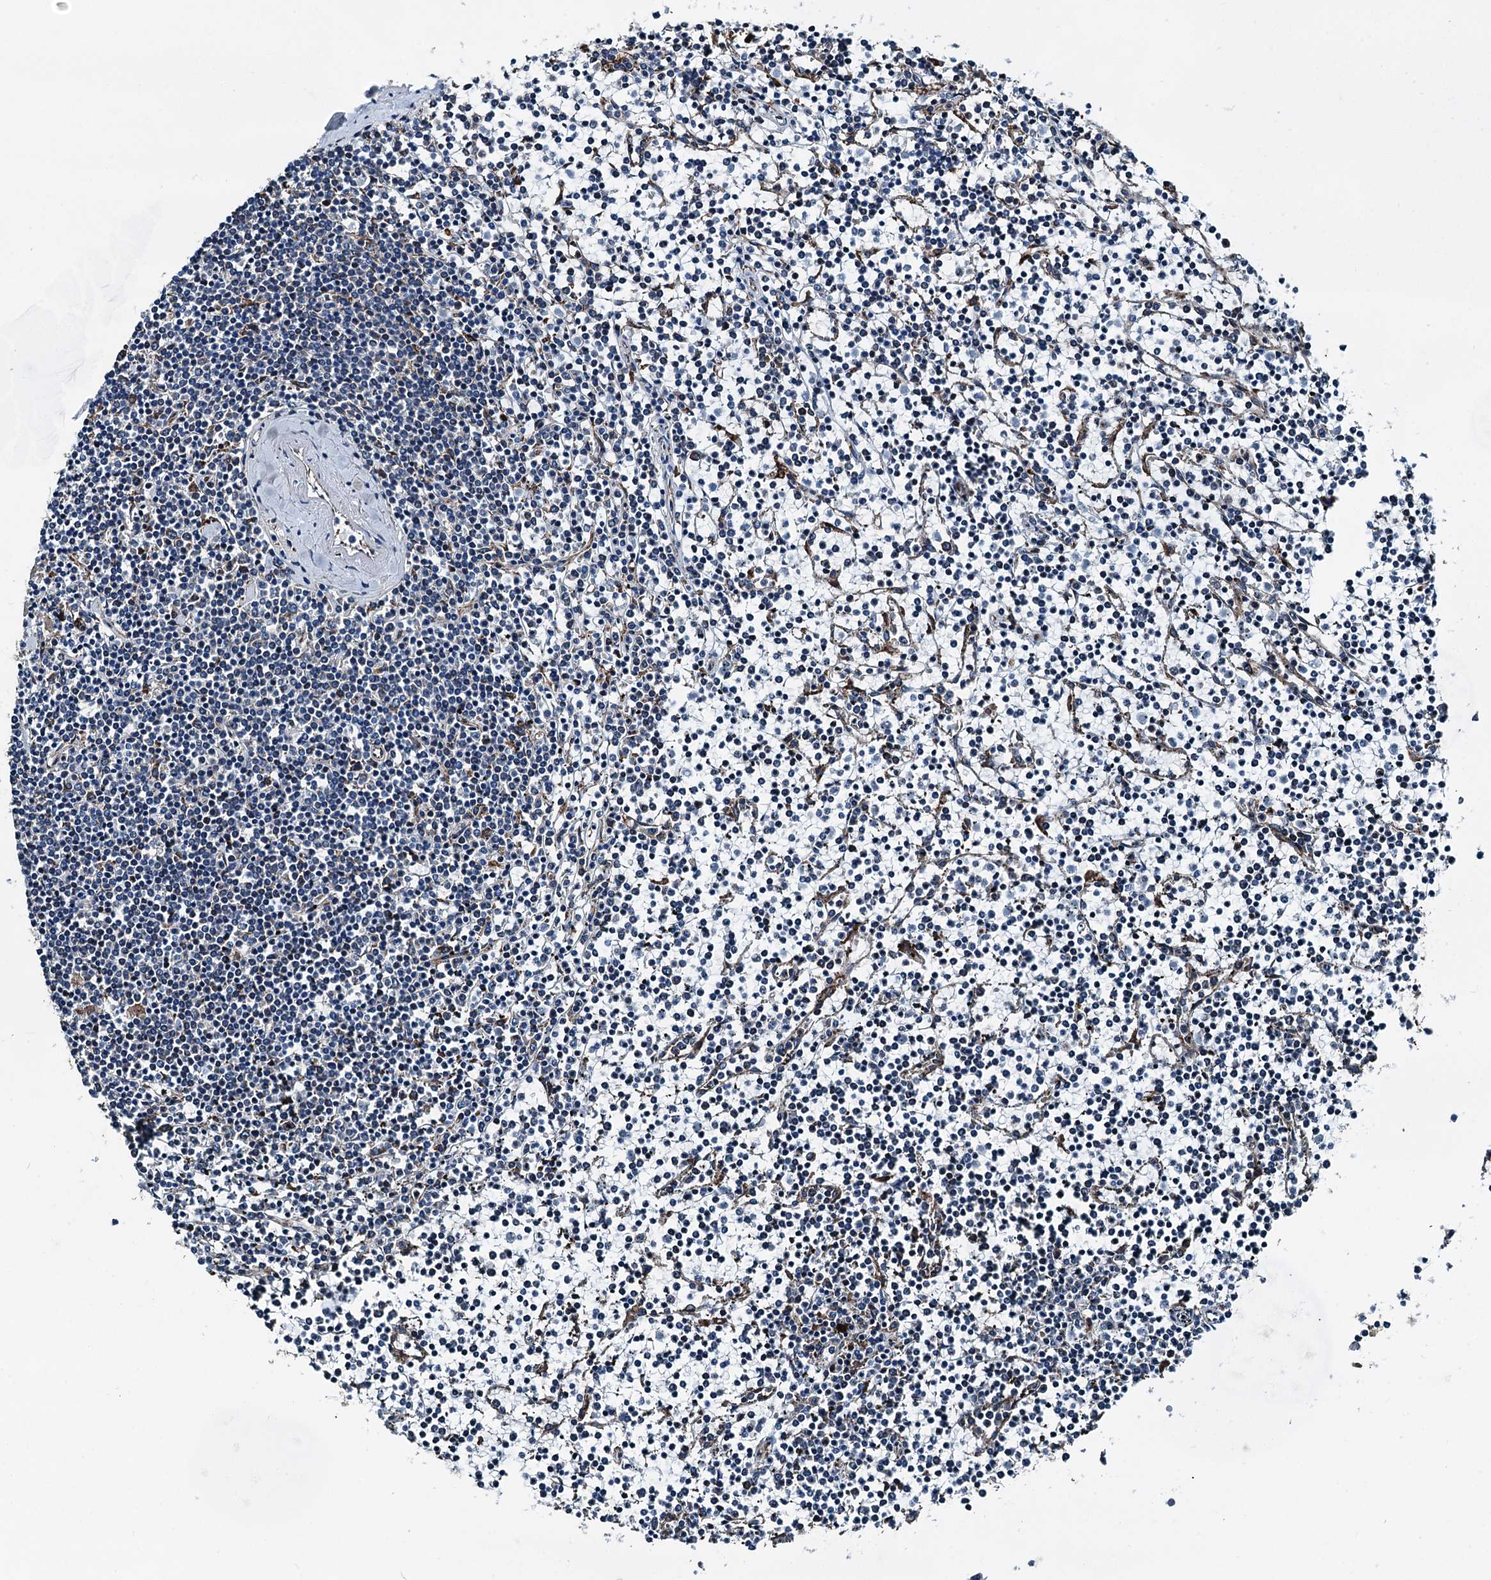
{"staining": {"intensity": "negative", "quantity": "none", "location": "none"}, "tissue": "lymphoma", "cell_type": "Tumor cells", "image_type": "cancer", "snomed": [{"axis": "morphology", "description": "Malignant lymphoma, non-Hodgkin's type, Low grade"}, {"axis": "topography", "description": "Spleen"}], "caption": "Tumor cells show no significant expression in malignant lymphoma, non-Hodgkin's type (low-grade).", "gene": "TAMALIN", "patient": {"sex": "female", "age": 19}}